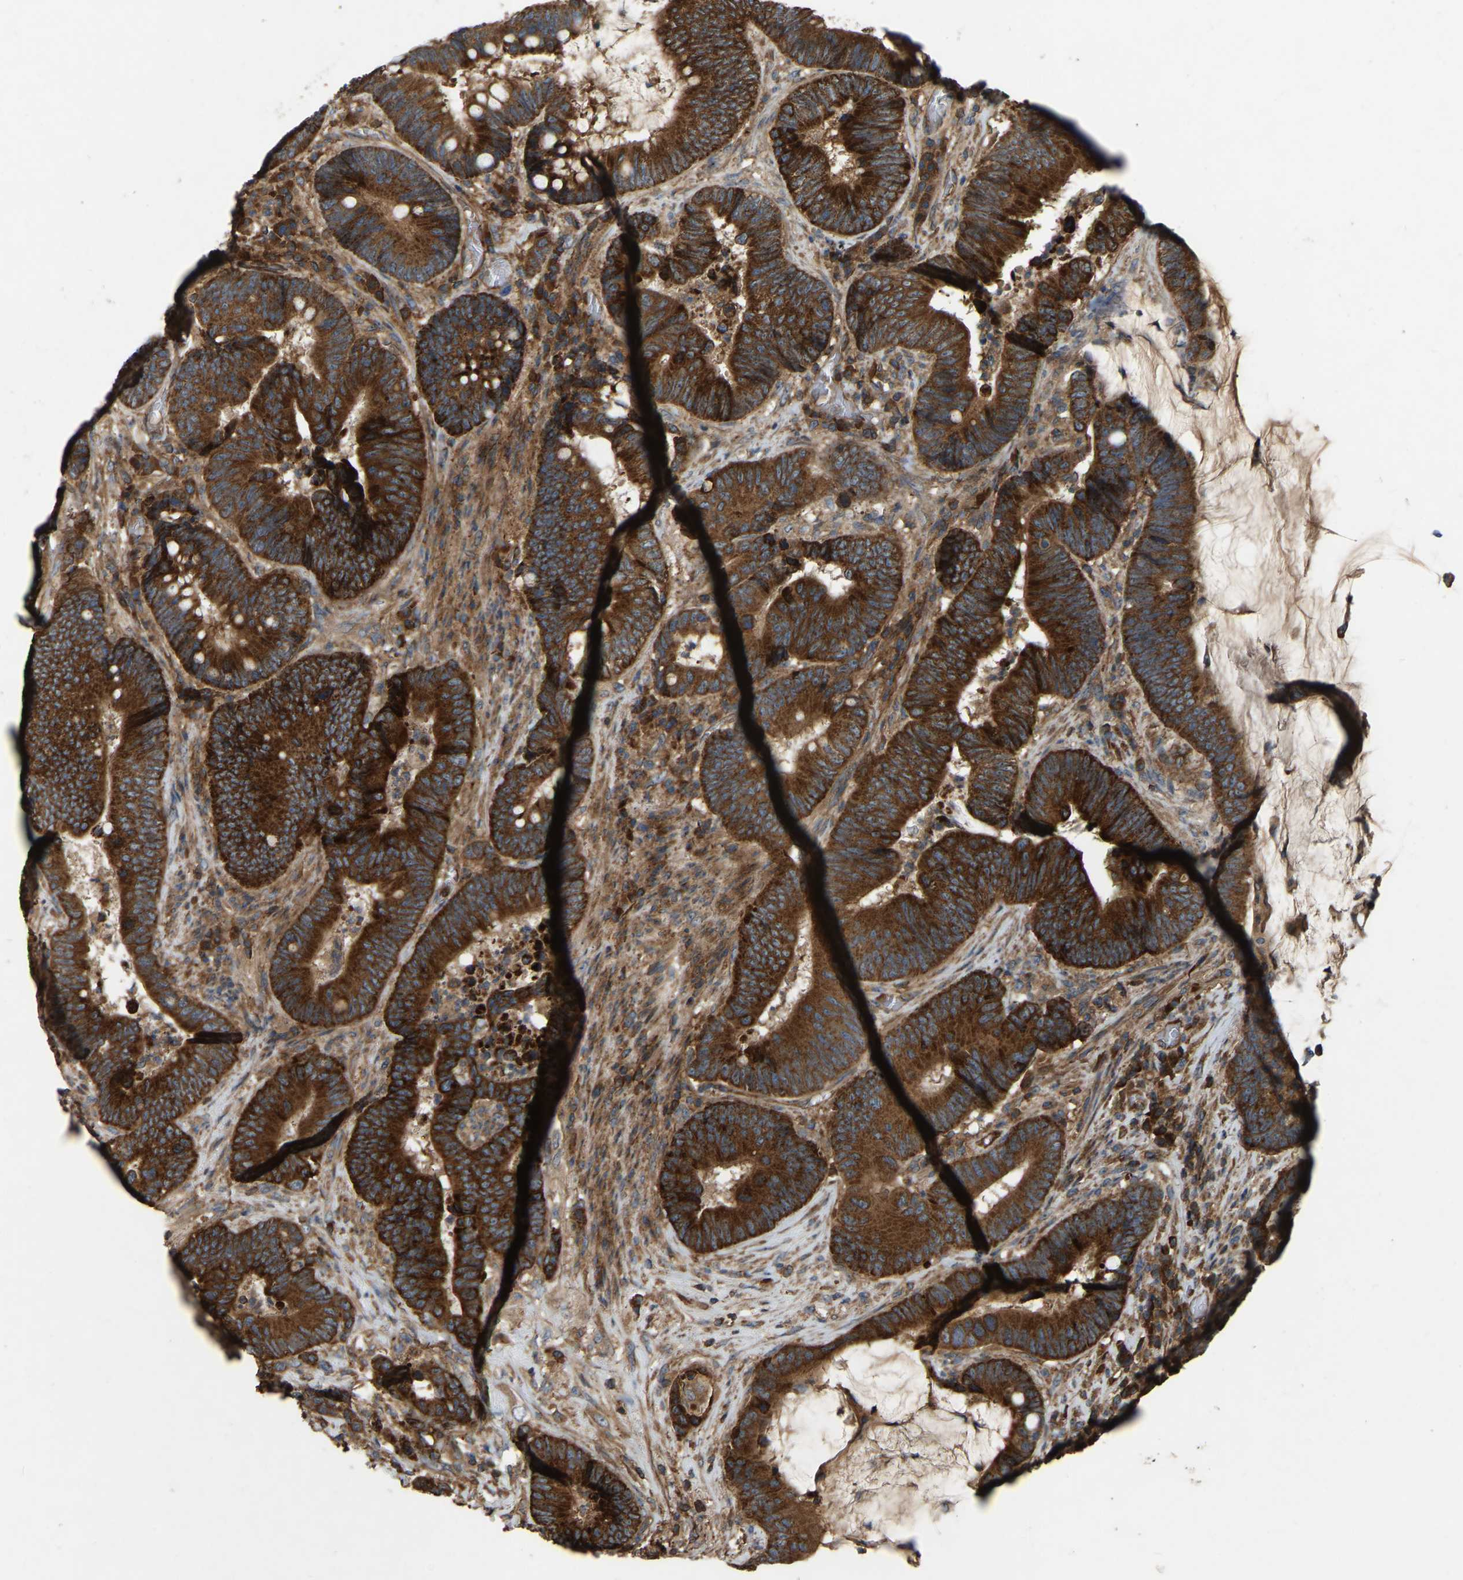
{"staining": {"intensity": "strong", "quantity": ">75%", "location": "cytoplasmic/membranous"}, "tissue": "colorectal cancer", "cell_type": "Tumor cells", "image_type": "cancer", "snomed": [{"axis": "morphology", "description": "Adenocarcinoma, NOS"}, {"axis": "topography", "description": "Rectum"}, {"axis": "topography", "description": "Anal"}], "caption": "Brown immunohistochemical staining in colorectal cancer (adenocarcinoma) exhibits strong cytoplasmic/membranous expression in approximately >75% of tumor cells.", "gene": "SAMD9L", "patient": {"sex": "female", "age": 89}}